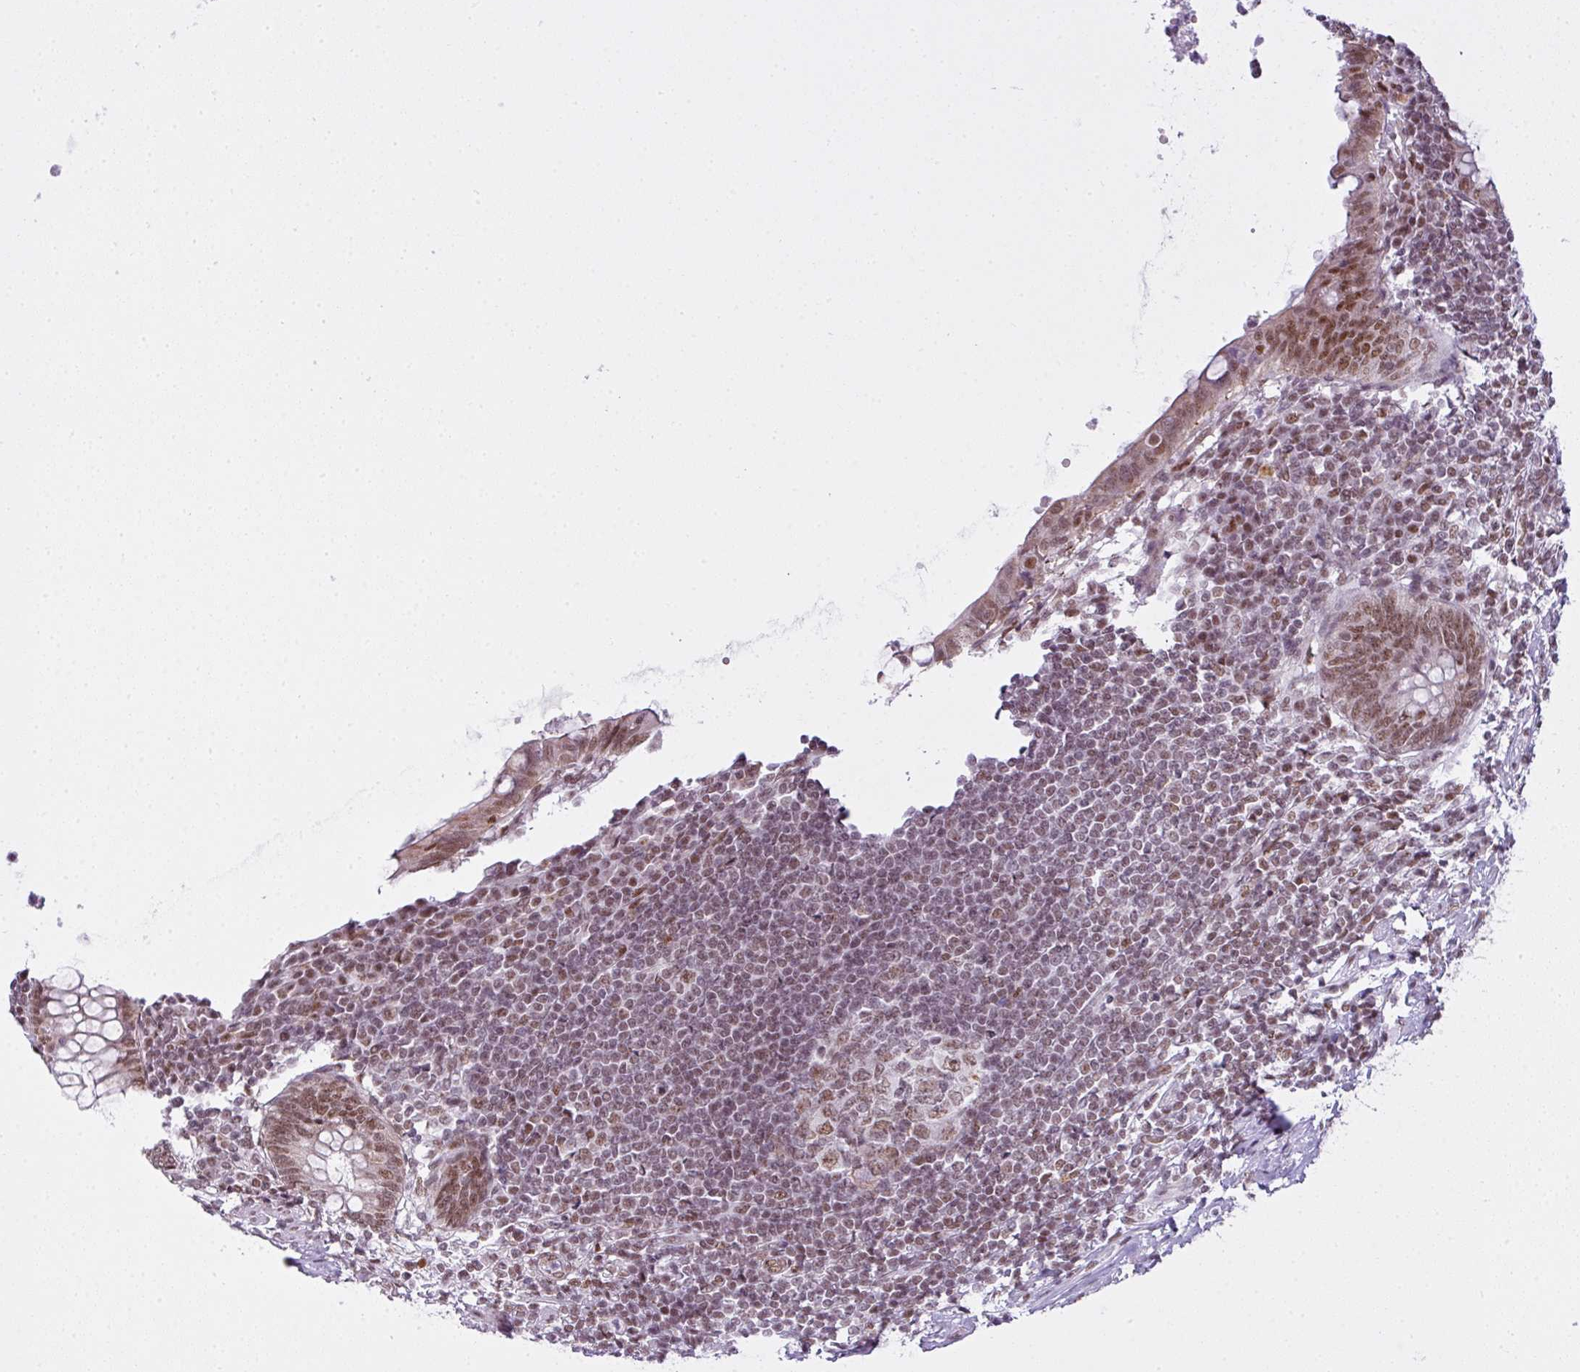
{"staining": {"intensity": "moderate", "quantity": ">75%", "location": "nuclear"}, "tissue": "appendix", "cell_type": "Glandular cells", "image_type": "normal", "snomed": [{"axis": "morphology", "description": "Normal tissue, NOS"}, {"axis": "topography", "description": "Appendix"}], "caption": "Immunohistochemistry (IHC) photomicrograph of benign appendix: appendix stained using IHC demonstrates medium levels of moderate protein expression localized specifically in the nuclear of glandular cells, appearing as a nuclear brown color.", "gene": "ARL6IP4", "patient": {"sex": "male", "age": 83}}